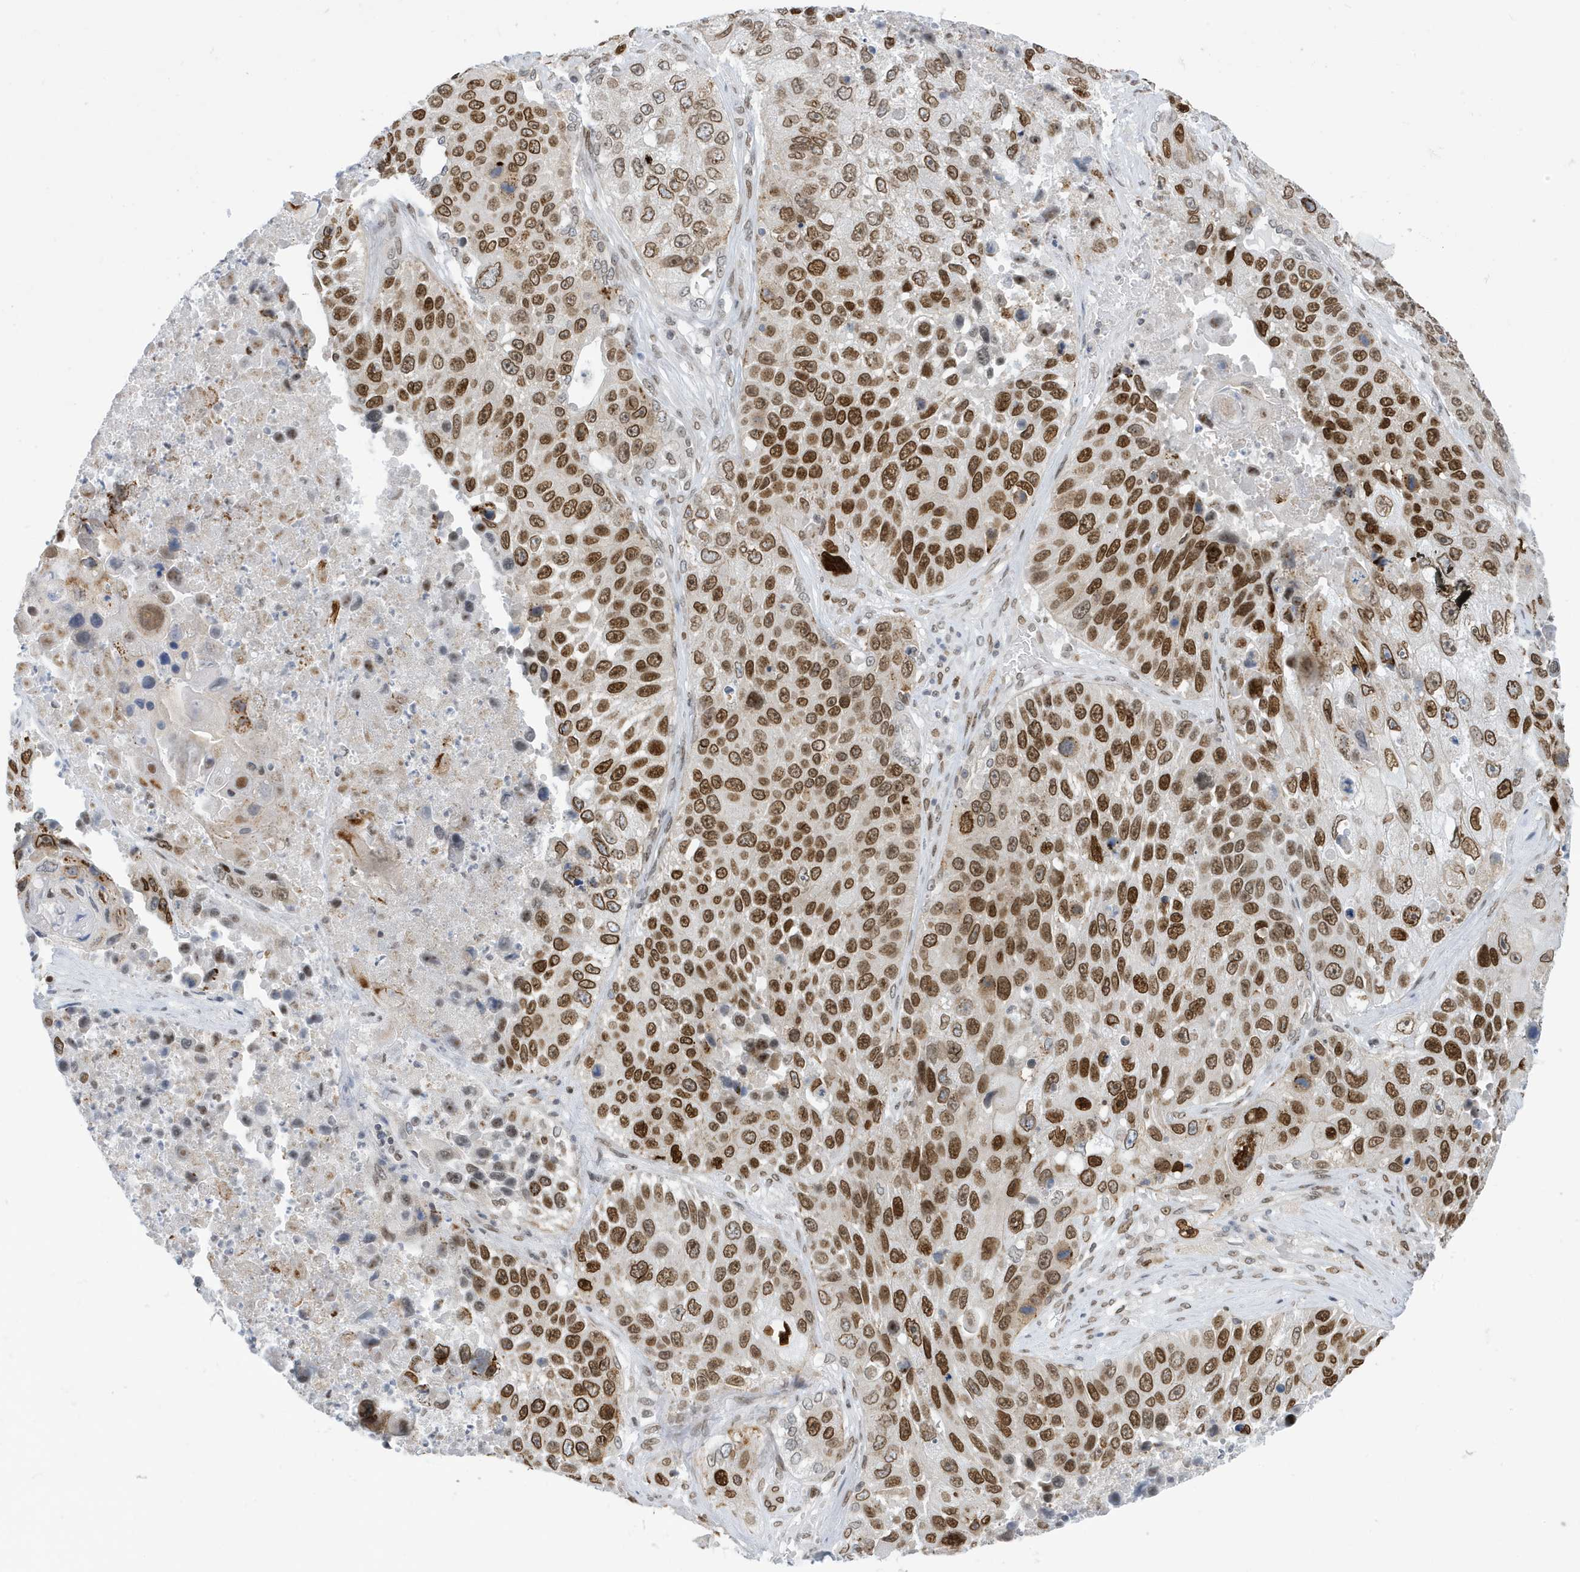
{"staining": {"intensity": "strong", "quantity": ">75%", "location": "cytoplasmic/membranous,nuclear"}, "tissue": "lung cancer", "cell_type": "Tumor cells", "image_type": "cancer", "snomed": [{"axis": "morphology", "description": "Squamous cell carcinoma, NOS"}, {"axis": "topography", "description": "Lung"}], "caption": "Protein analysis of lung cancer tissue exhibits strong cytoplasmic/membranous and nuclear staining in about >75% of tumor cells. (IHC, brightfield microscopy, high magnification).", "gene": "PCYT1A", "patient": {"sex": "male", "age": 61}}